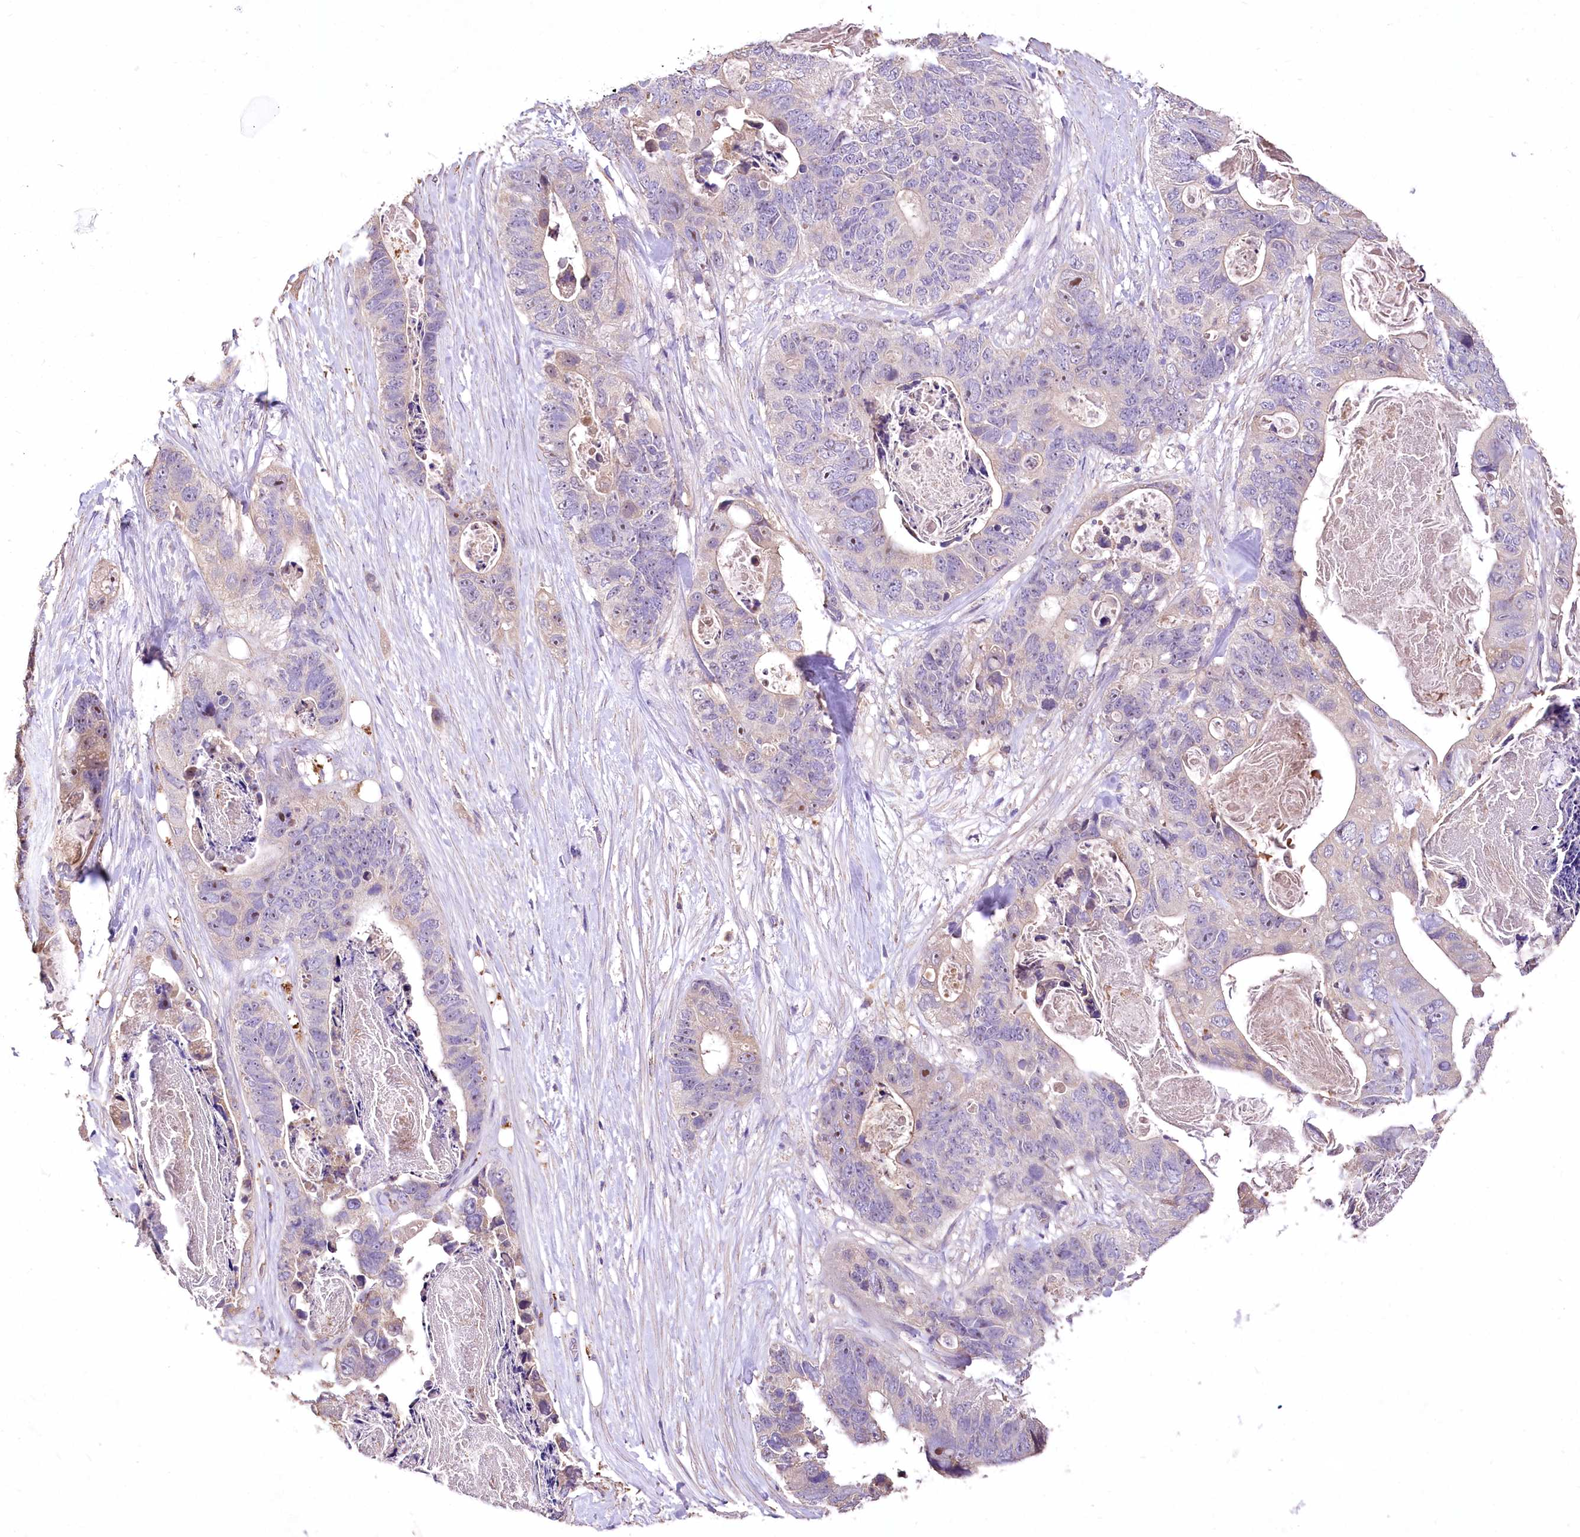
{"staining": {"intensity": "weak", "quantity": "<25%", "location": "cytoplasmic/membranous"}, "tissue": "stomach cancer", "cell_type": "Tumor cells", "image_type": "cancer", "snomed": [{"axis": "morphology", "description": "Adenocarcinoma, NOS"}, {"axis": "topography", "description": "Stomach"}], "caption": "DAB (3,3'-diaminobenzidine) immunohistochemical staining of stomach cancer displays no significant expression in tumor cells. (DAB (3,3'-diaminobenzidine) IHC visualized using brightfield microscopy, high magnification).", "gene": "PCYOX1L", "patient": {"sex": "female", "age": 89}}